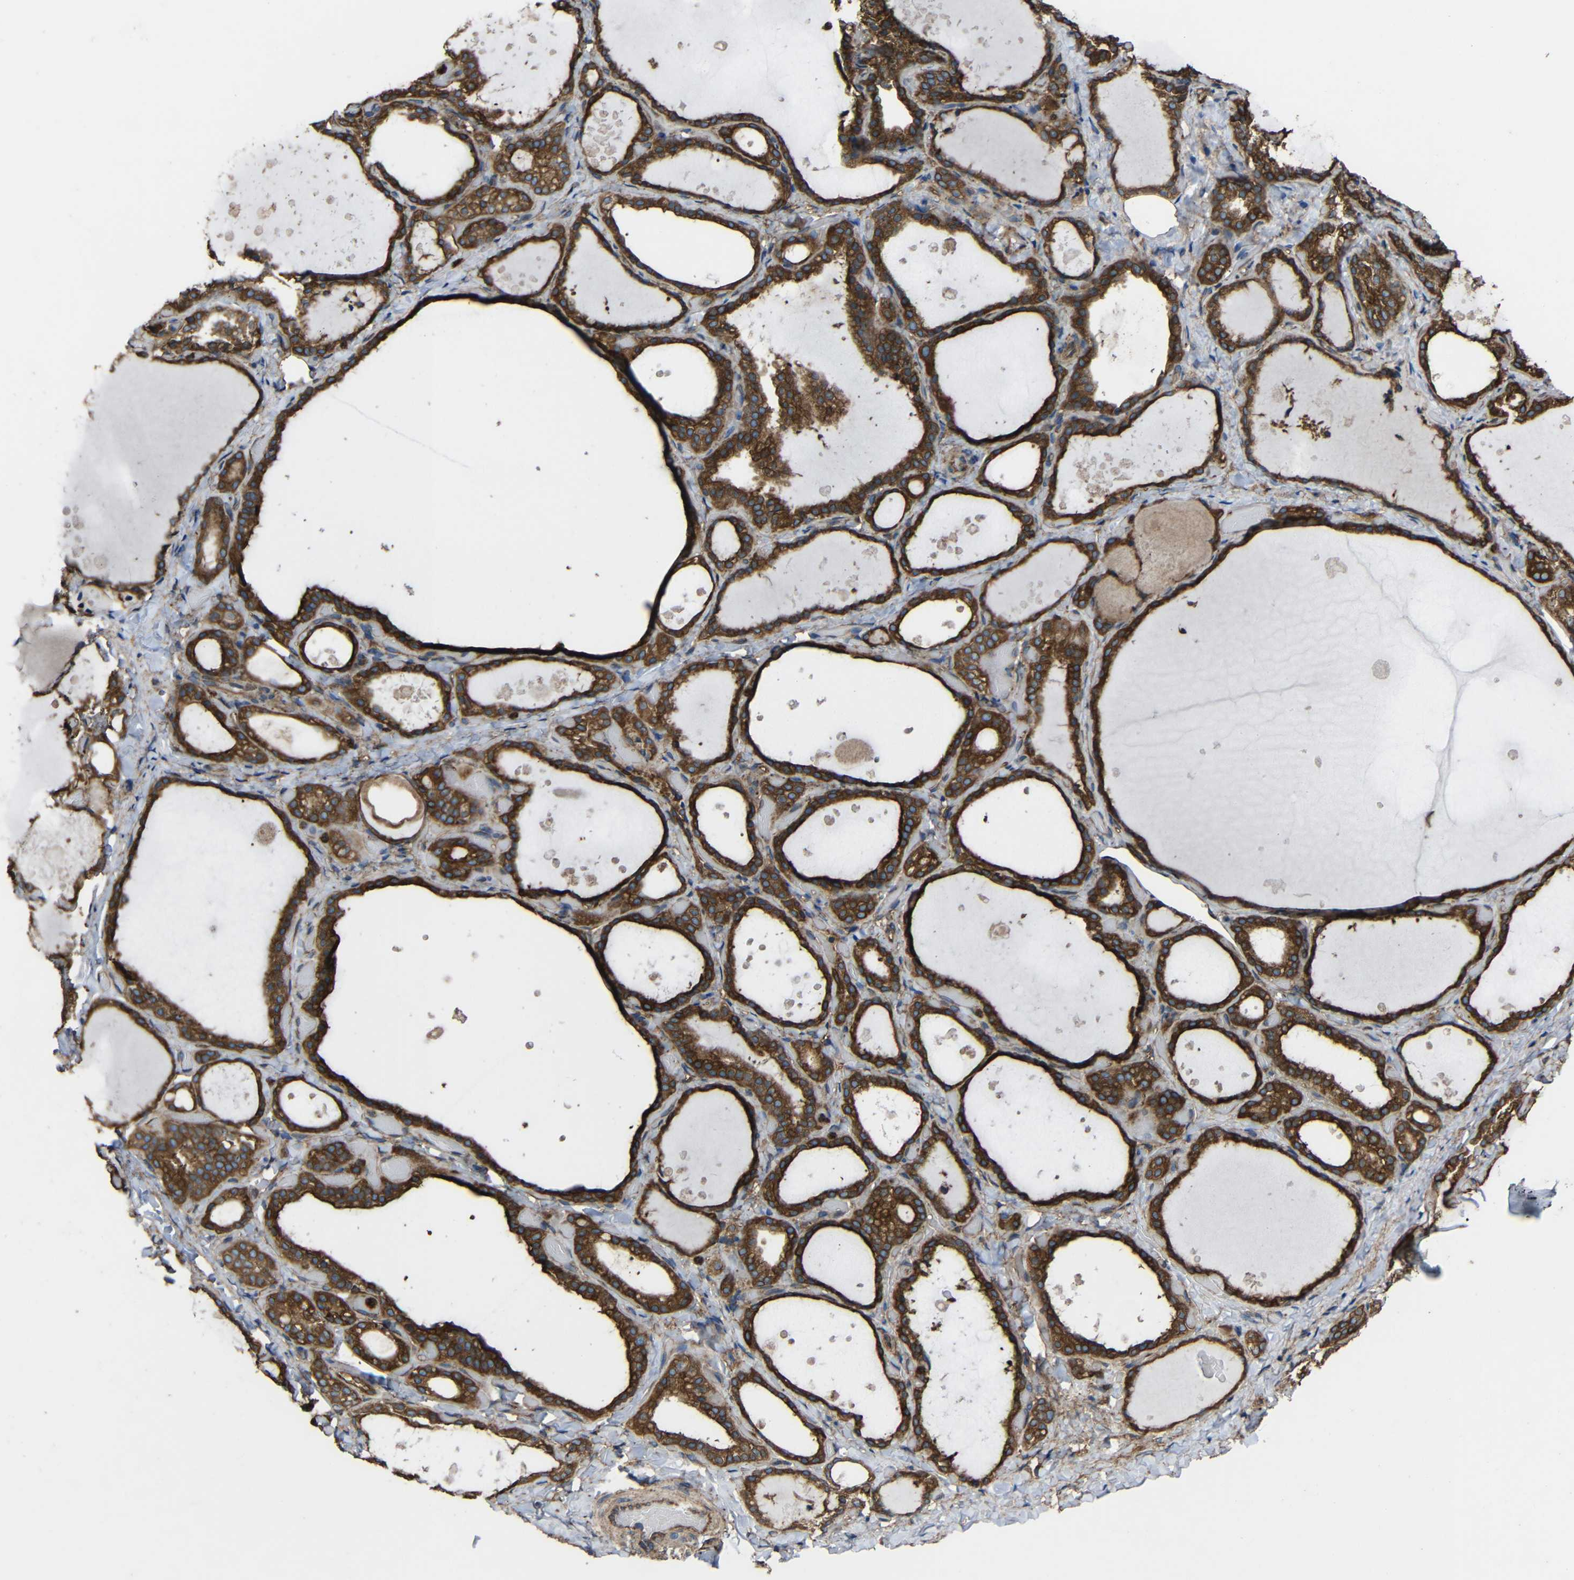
{"staining": {"intensity": "strong", "quantity": ">75%", "location": "cytoplasmic/membranous"}, "tissue": "thyroid gland", "cell_type": "Glandular cells", "image_type": "normal", "snomed": [{"axis": "morphology", "description": "Normal tissue, NOS"}, {"axis": "topography", "description": "Thyroid gland"}], "caption": "Immunohistochemistry (DAB (3,3'-diaminobenzidine)) staining of unremarkable human thyroid gland displays strong cytoplasmic/membranous protein staining in approximately >75% of glandular cells.", "gene": "TREM2", "patient": {"sex": "female", "age": 44}}